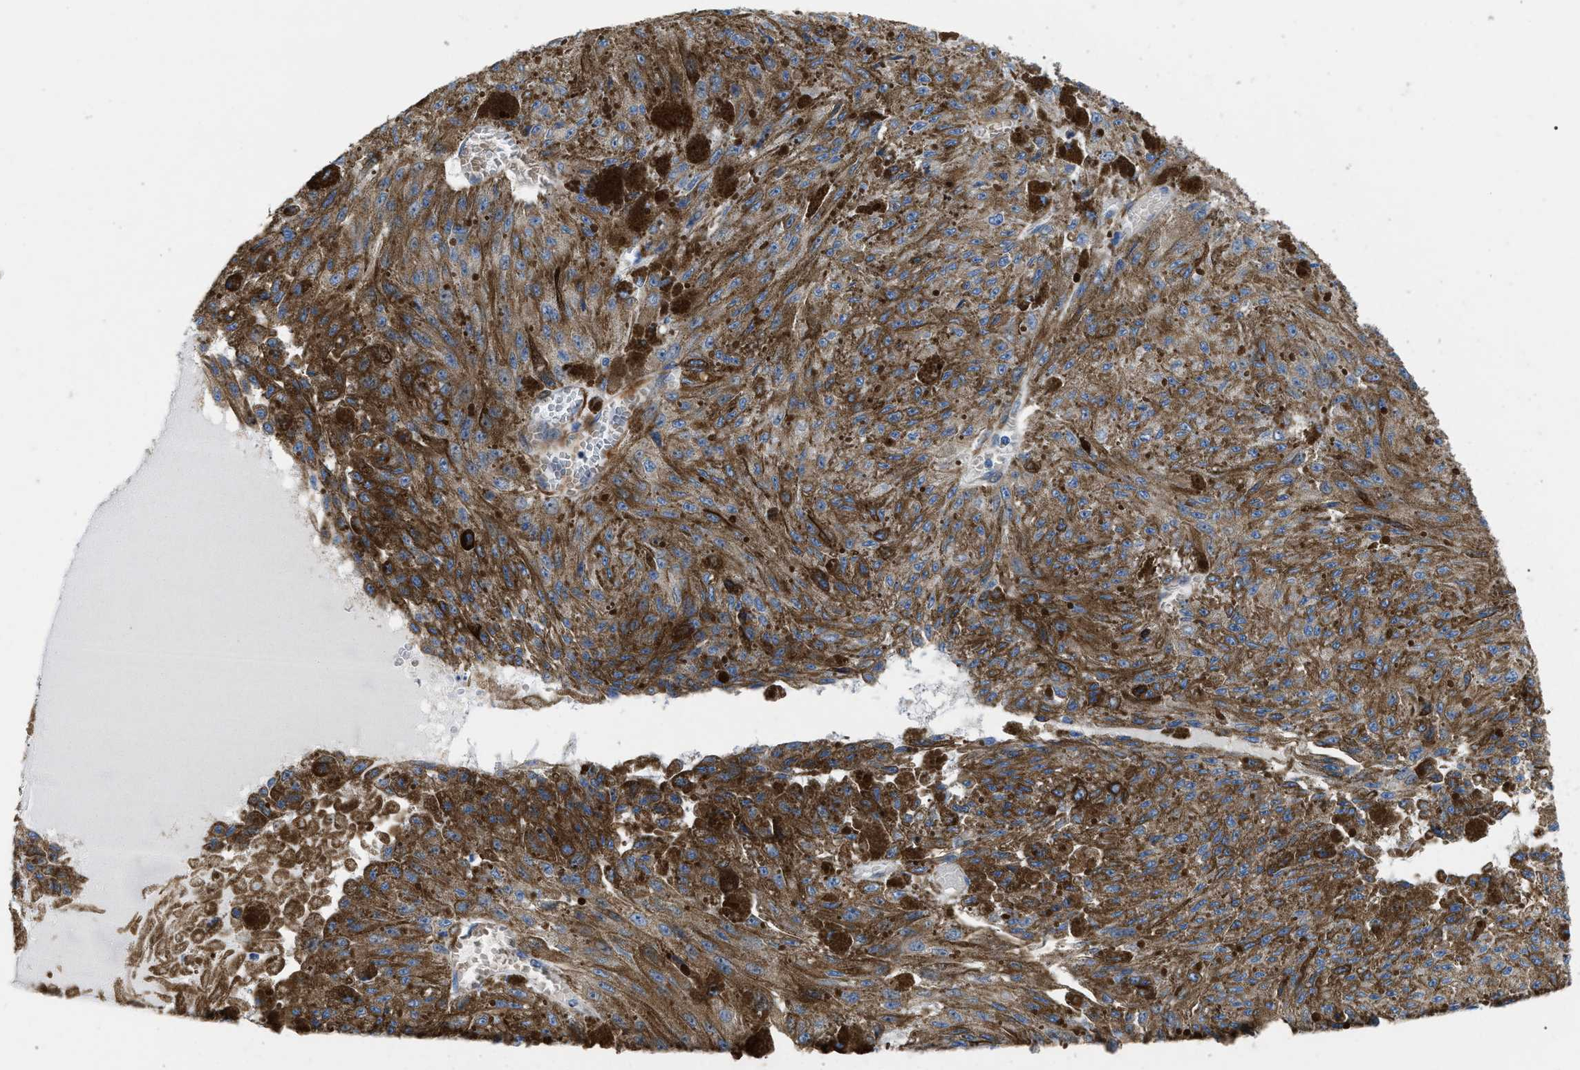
{"staining": {"intensity": "weak", "quantity": ">75%", "location": "cytoplasmic/membranous"}, "tissue": "melanoma", "cell_type": "Tumor cells", "image_type": "cancer", "snomed": [{"axis": "morphology", "description": "Malignant melanoma, NOS"}, {"axis": "topography", "description": "Other"}], "caption": "DAB (3,3'-diaminobenzidine) immunohistochemical staining of human melanoma shows weak cytoplasmic/membranous protein staining in approximately >75% of tumor cells. (Stains: DAB (3,3'-diaminobenzidine) in brown, nuclei in blue, Microscopy: brightfield microscopy at high magnification).", "gene": "HSPB8", "patient": {"sex": "male", "age": 79}}